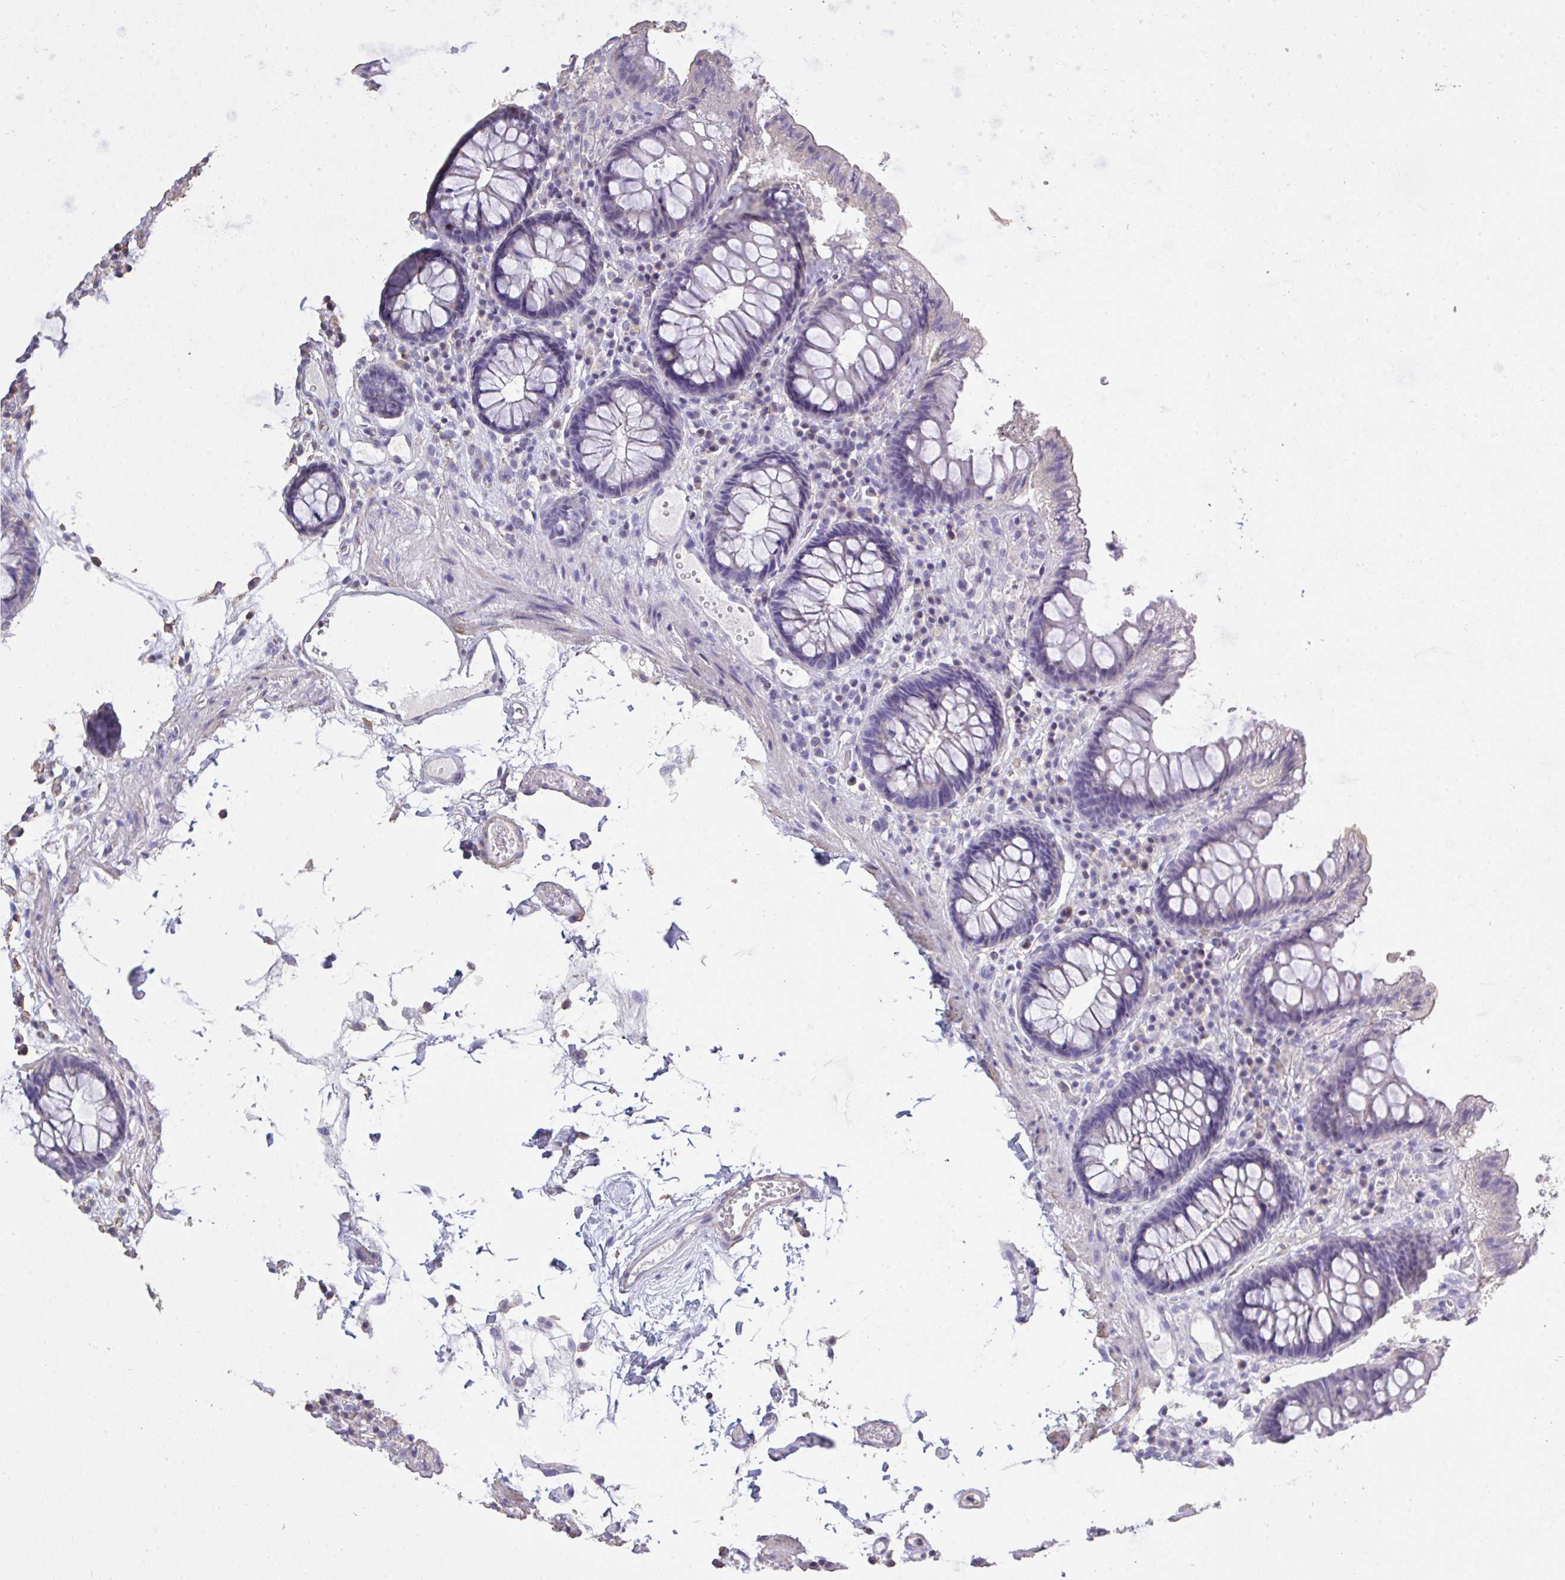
{"staining": {"intensity": "weak", "quantity": "<25%", "location": "cytoplasmic/membranous"}, "tissue": "colon", "cell_type": "Endothelial cells", "image_type": "normal", "snomed": [{"axis": "morphology", "description": "Normal tissue, NOS"}, {"axis": "topography", "description": "Colon"}, {"axis": "topography", "description": "Peripheral nerve tissue"}], "caption": "Human colon stained for a protein using immunohistochemistry demonstrates no expression in endothelial cells.", "gene": "IL23R", "patient": {"sex": "male", "age": 84}}